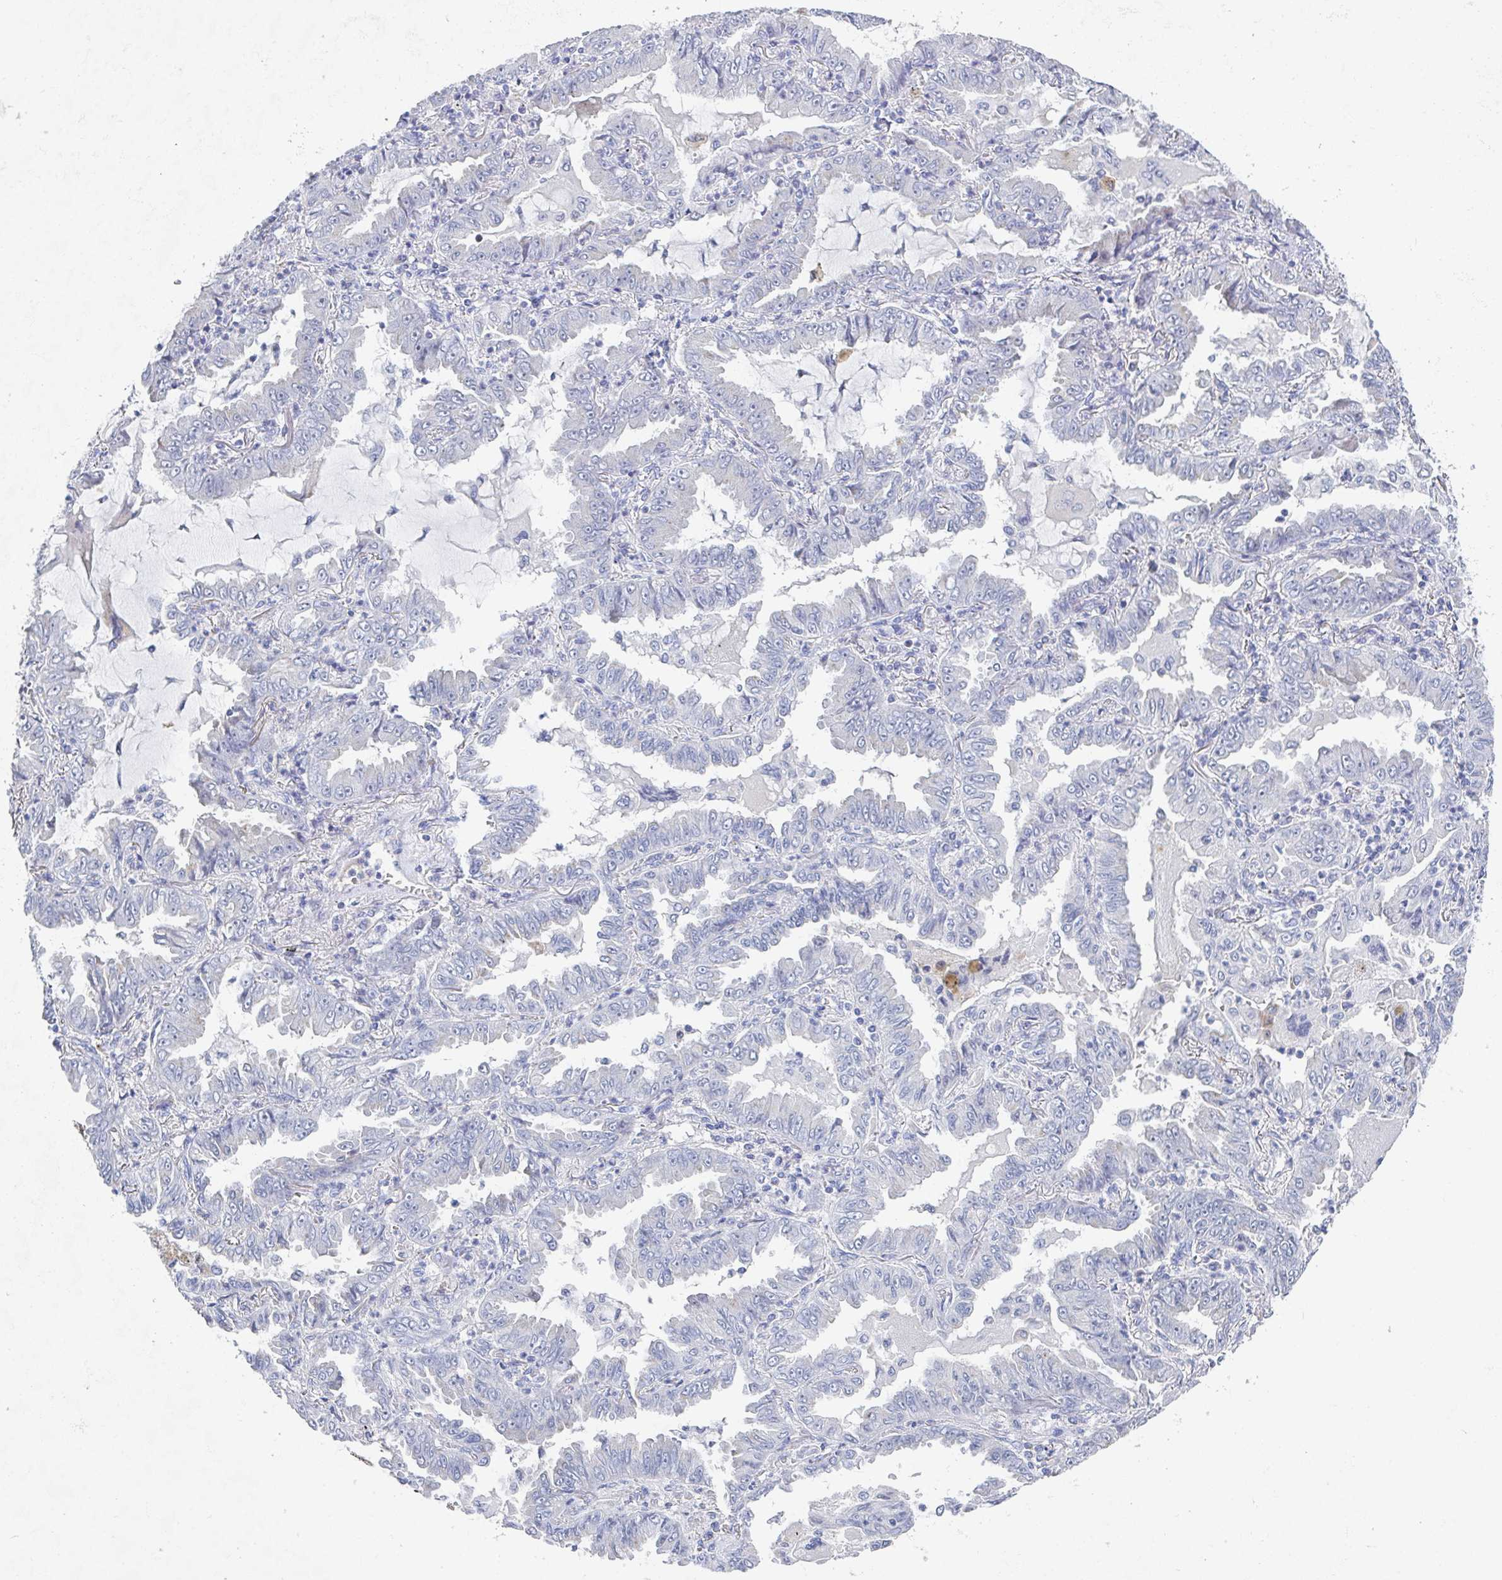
{"staining": {"intensity": "negative", "quantity": "none", "location": "none"}, "tissue": "lung cancer", "cell_type": "Tumor cells", "image_type": "cancer", "snomed": [{"axis": "morphology", "description": "Adenocarcinoma, NOS"}, {"axis": "topography", "description": "Lung"}], "caption": "A high-resolution micrograph shows IHC staining of adenocarcinoma (lung), which displays no significant staining in tumor cells.", "gene": "ZNF430", "patient": {"sex": "female", "age": 52}}